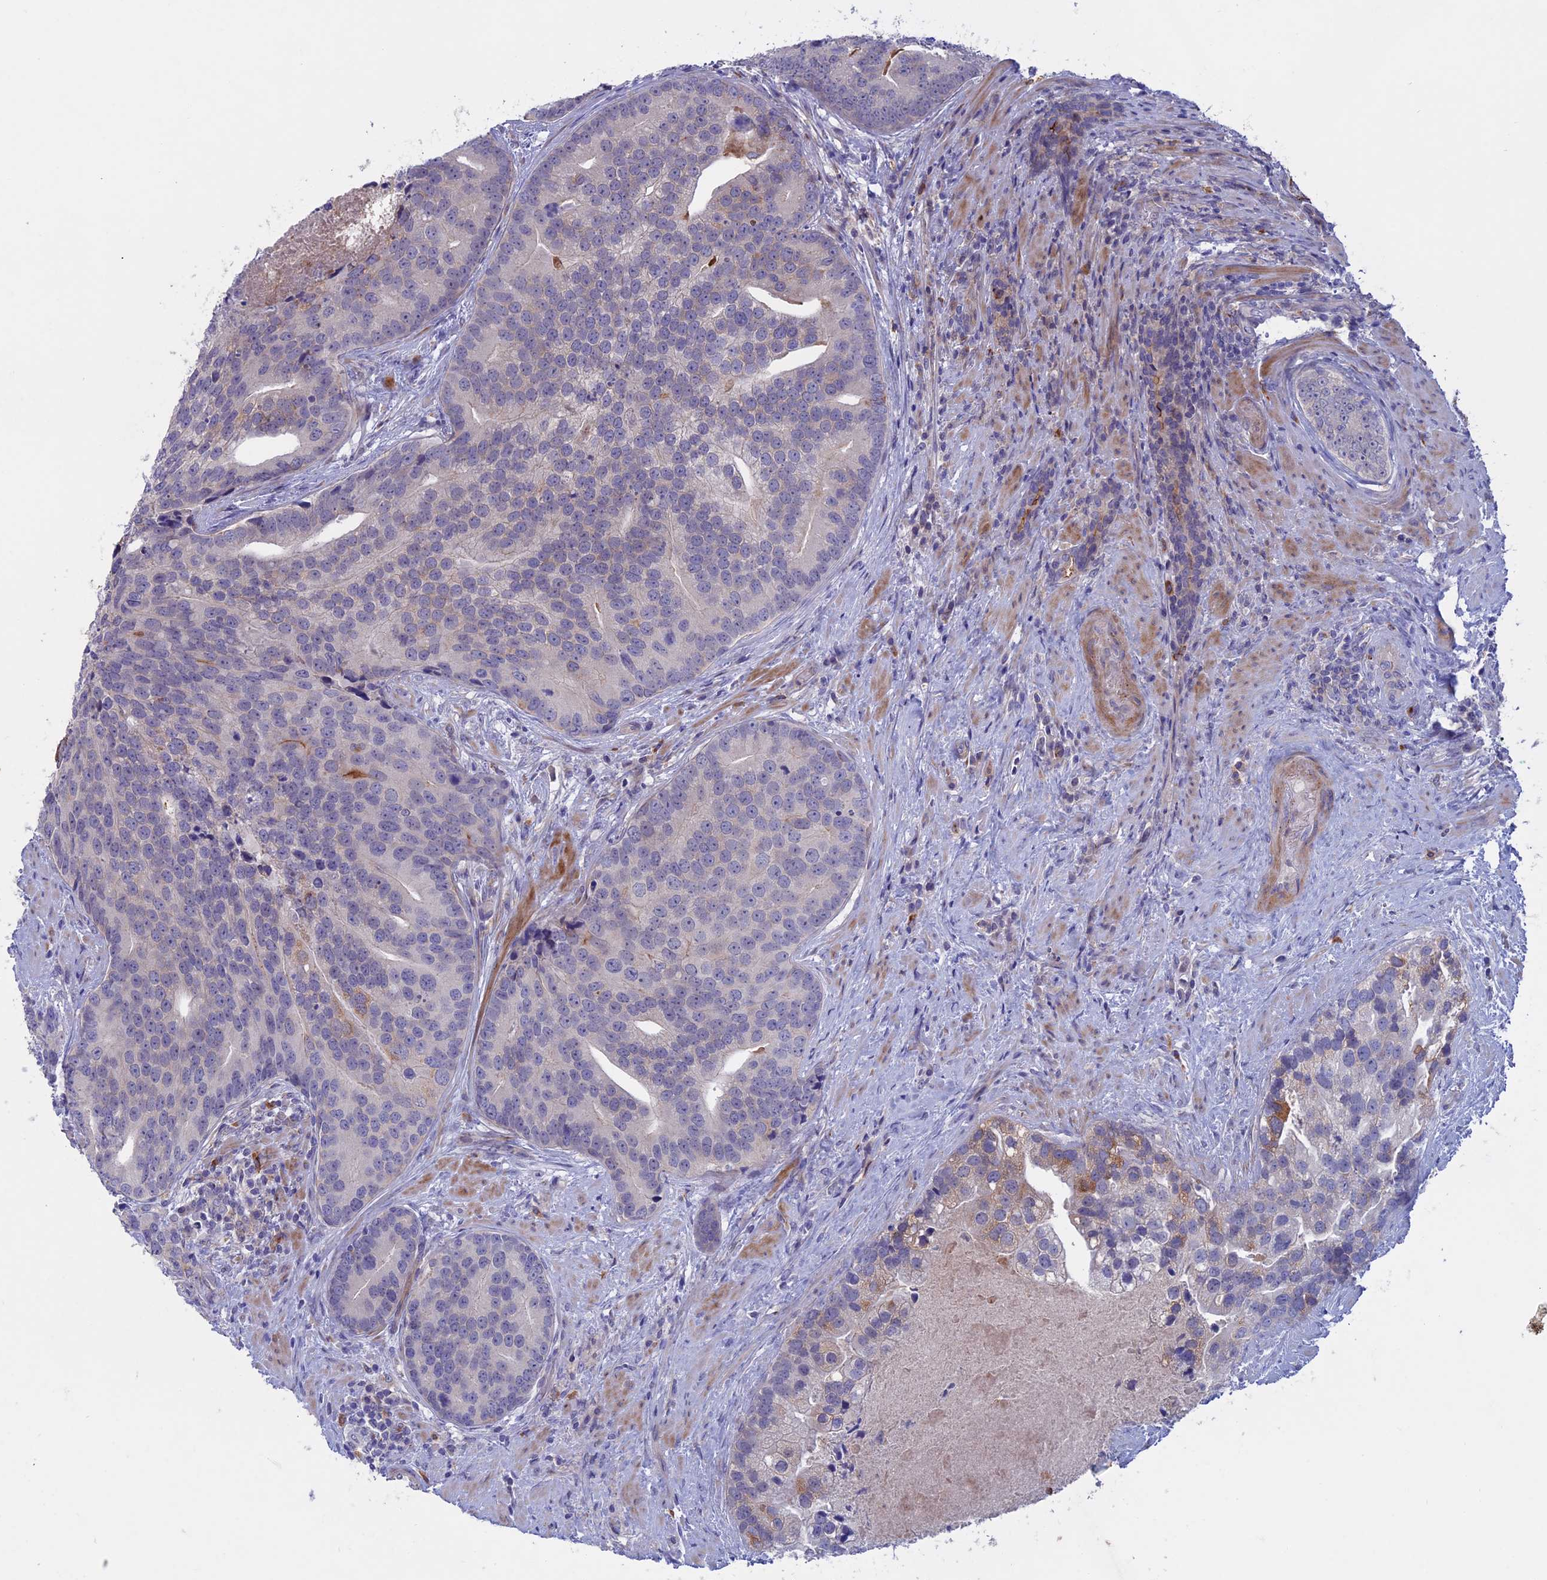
{"staining": {"intensity": "negative", "quantity": "none", "location": "none"}, "tissue": "prostate cancer", "cell_type": "Tumor cells", "image_type": "cancer", "snomed": [{"axis": "morphology", "description": "Adenocarcinoma, High grade"}, {"axis": "topography", "description": "Prostate"}], "caption": "Immunohistochemical staining of high-grade adenocarcinoma (prostate) displays no significant positivity in tumor cells. Nuclei are stained in blue.", "gene": "SLC2A6", "patient": {"sex": "male", "age": 62}}